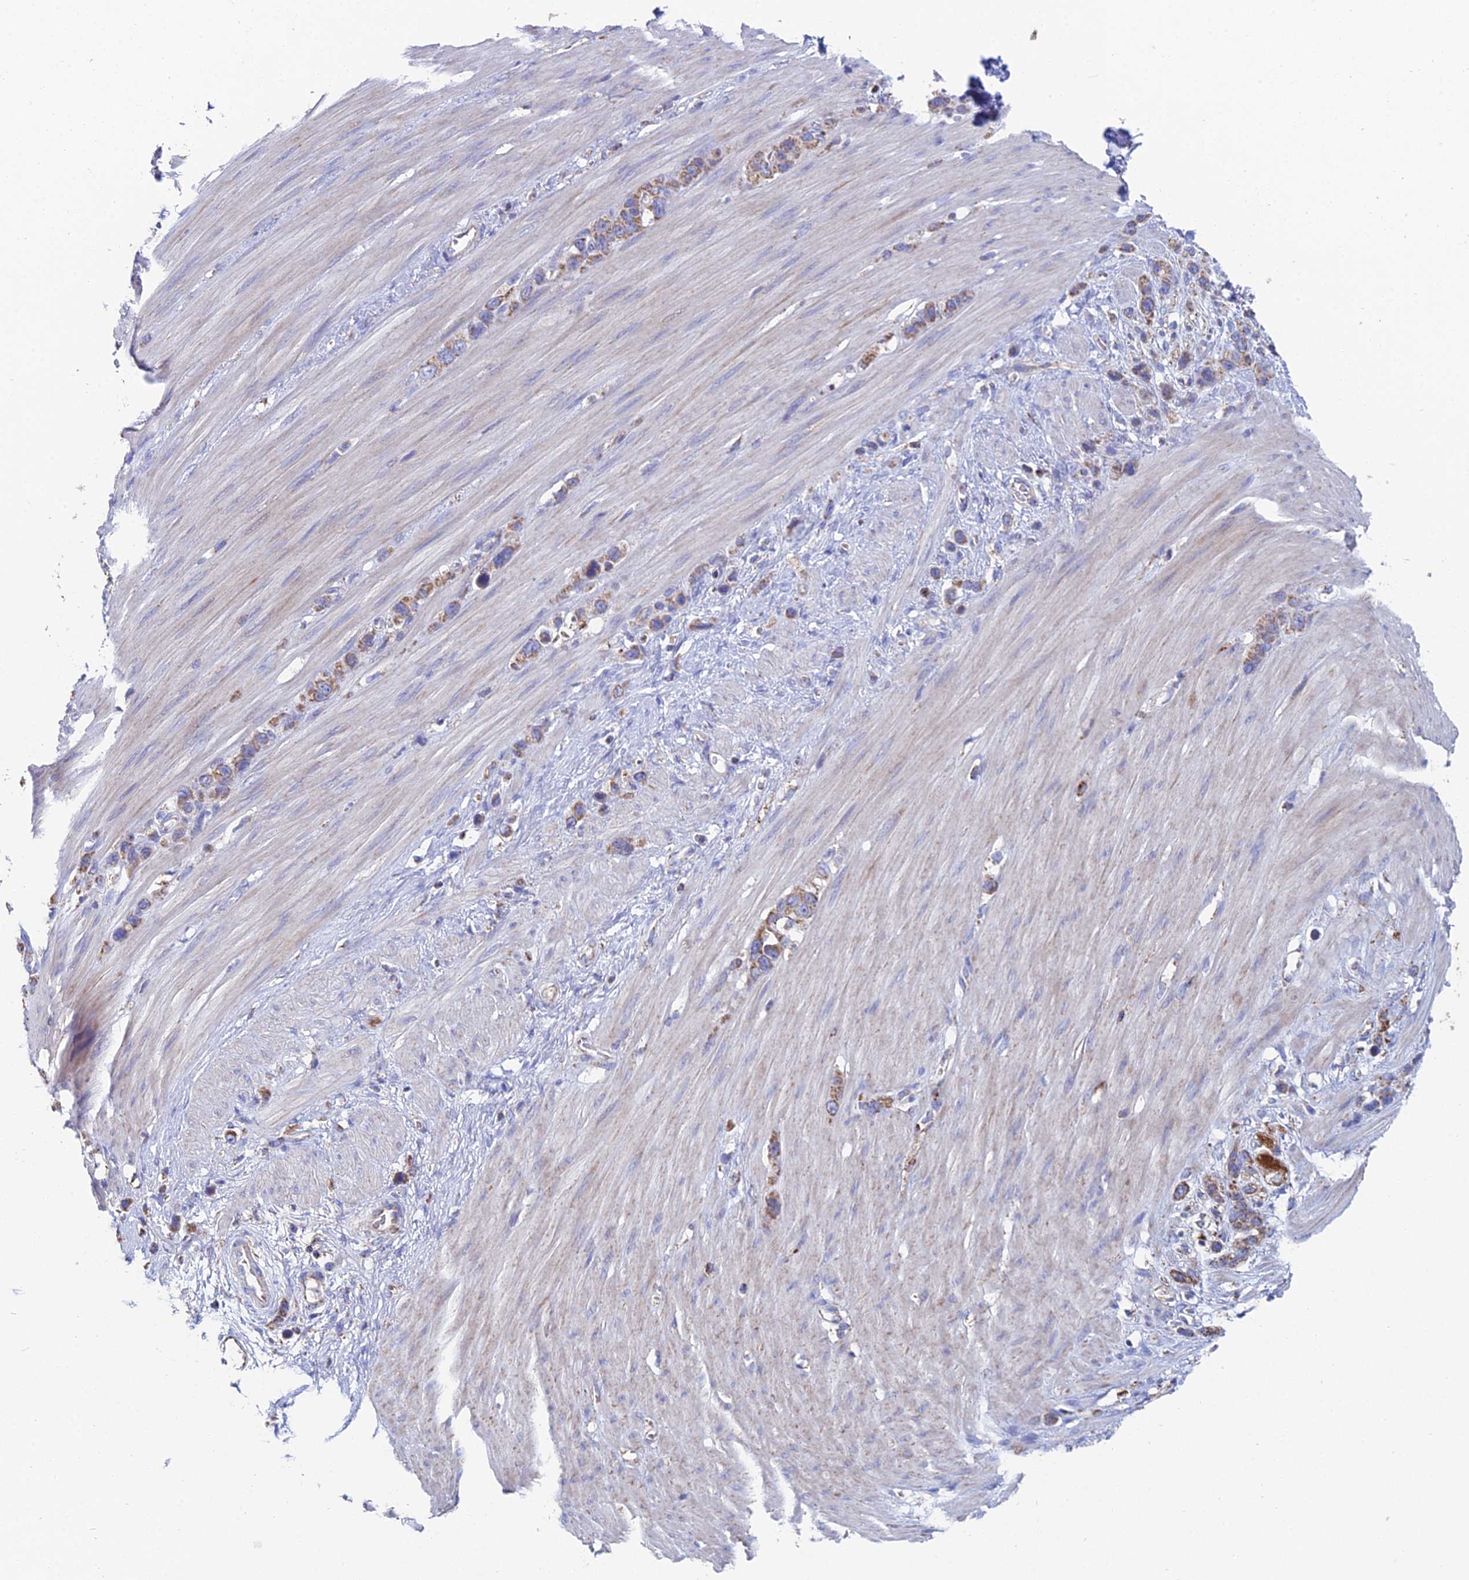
{"staining": {"intensity": "moderate", "quantity": ">75%", "location": "cytoplasmic/membranous"}, "tissue": "stomach cancer", "cell_type": "Tumor cells", "image_type": "cancer", "snomed": [{"axis": "morphology", "description": "Adenocarcinoma, NOS"}, {"axis": "morphology", "description": "Adenocarcinoma, High grade"}, {"axis": "topography", "description": "Stomach, upper"}, {"axis": "topography", "description": "Stomach, lower"}], "caption": "There is medium levels of moderate cytoplasmic/membranous staining in tumor cells of adenocarcinoma (high-grade) (stomach), as demonstrated by immunohistochemical staining (brown color).", "gene": "SPOCK2", "patient": {"sex": "female", "age": 65}}